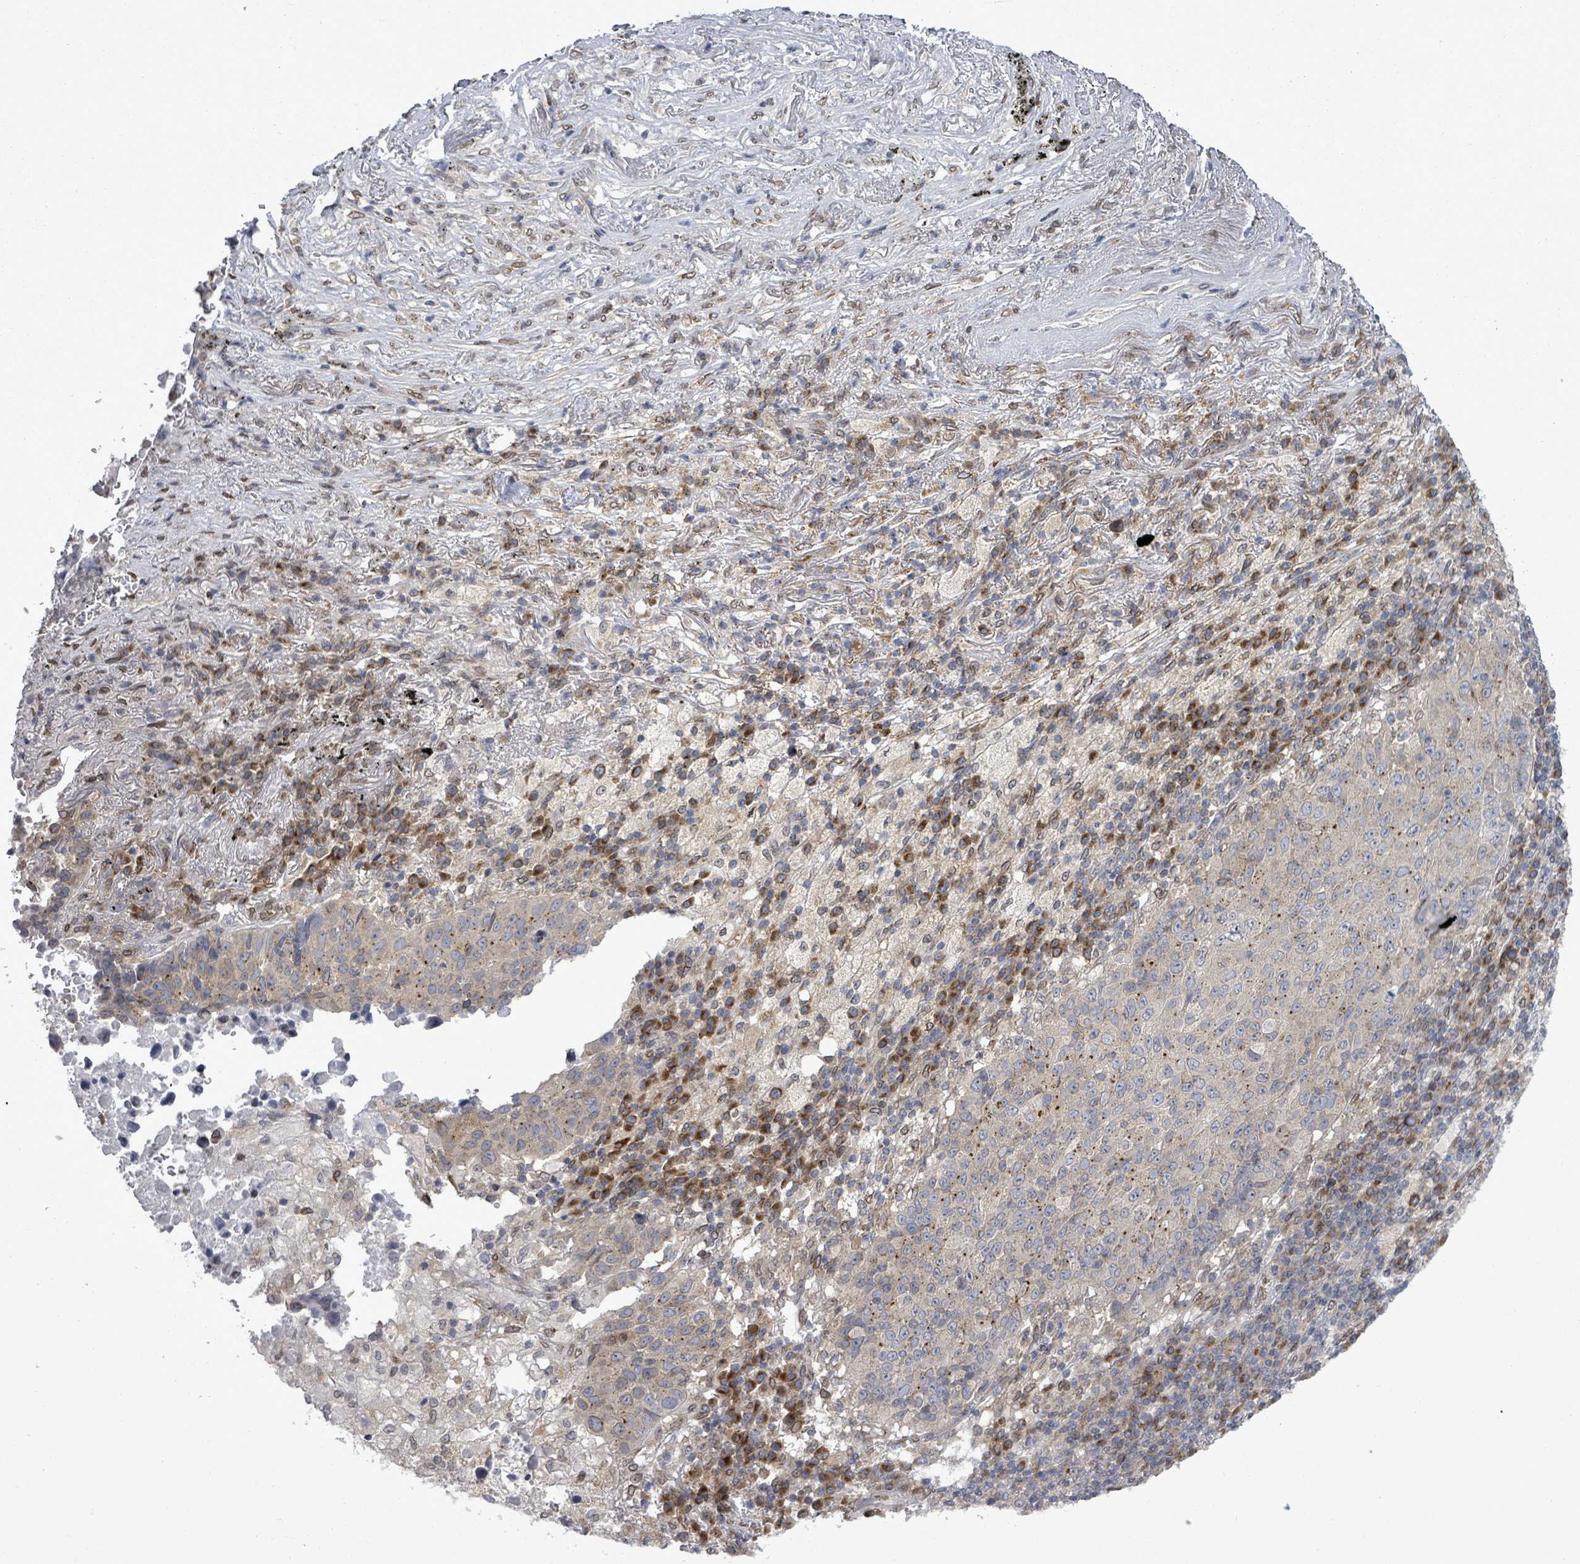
{"staining": {"intensity": "moderate", "quantity": "<25%", "location": "cytoplasmic/membranous"}, "tissue": "lung cancer", "cell_type": "Tumor cells", "image_type": "cancer", "snomed": [{"axis": "morphology", "description": "Squamous cell carcinoma, NOS"}, {"axis": "topography", "description": "Lung"}], "caption": "IHC staining of lung squamous cell carcinoma, which exhibits low levels of moderate cytoplasmic/membranous staining in approximately <25% of tumor cells indicating moderate cytoplasmic/membranous protein staining. The staining was performed using DAB (brown) for protein detection and nuclei were counterstained in hematoxylin (blue).", "gene": "ARFGAP1", "patient": {"sex": "male", "age": 73}}